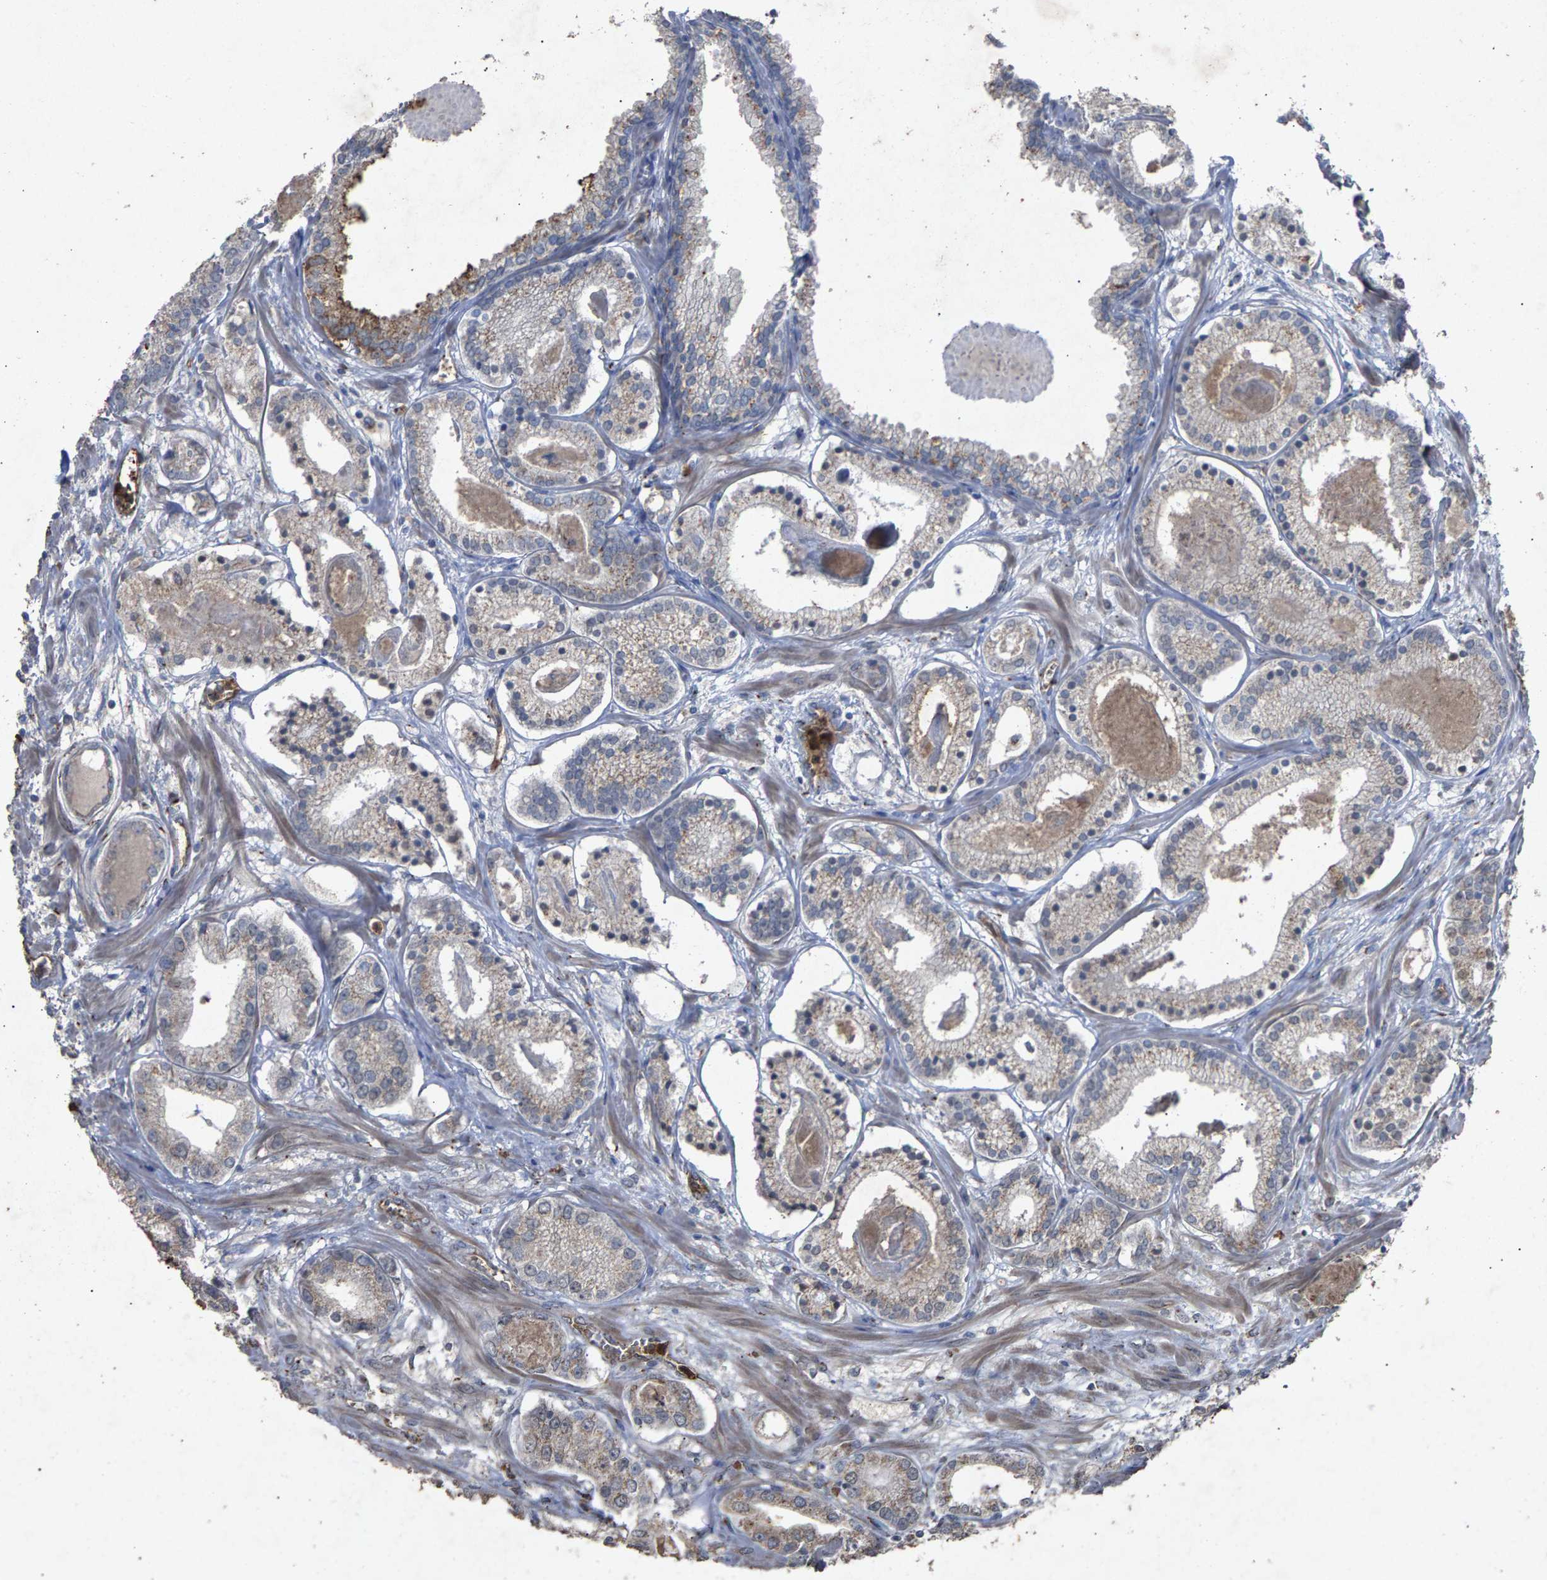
{"staining": {"intensity": "weak", "quantity": "25%-75%", "location": "cytoplasmic/membranous"}, "tissue": "prostate cancer", "cell_type": "Tumor cells", "image_type": "cancer", "snomed": [{"axis": "morphology", "description": "Adenocarcinoma, Low grade"}, {"axis": "topography", "description": "Prostate"}], "caption": "Protein expression by IHC reveals weak cytoplasmic/membranous staining in approximately 25%-75% of tumor cells in prostate cancer (low-grade adenocarcinoma).", "gene": "MAN2A1", "patient": {"sex": "male", "age": 59}}